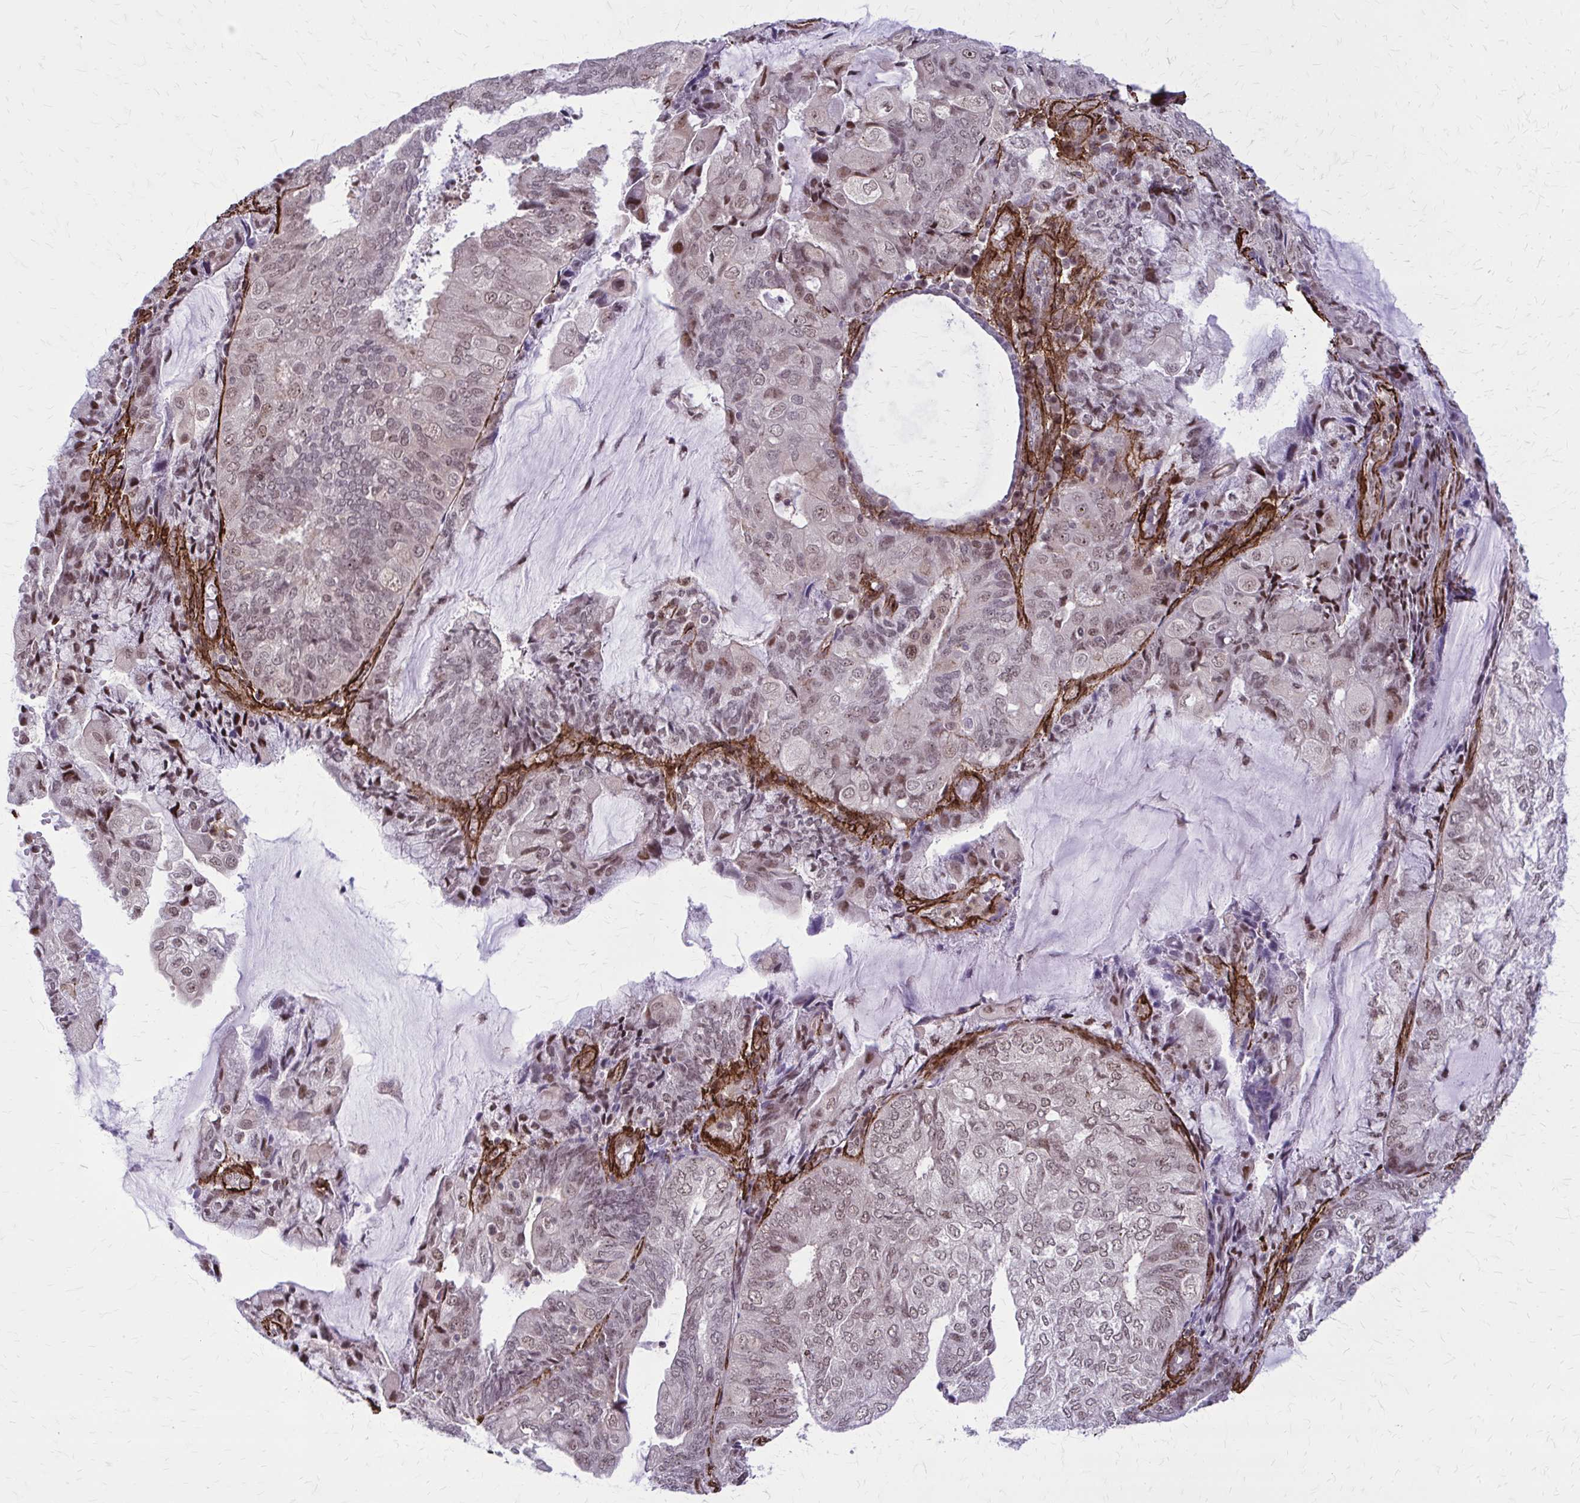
{"staining": {"intensity": "weak", "quantity": ">75%", "location": "nuclear"}, "tissue": "endometrial cancer", "cell_type": "Tumor cells", "image_type": "cancer", "snomed": [{"axis": "morphology", "description": "Adenocarcinoma, NOS"}, {"axis": "topography", "description": "Endometrium"}], "caption": "Approximately >75% of tumor cells in human endometrial cancer reveal weak nuclear protein staining as visualized by brown immunohistochemical staining.", "gene": "NRBF2", "patient": {"sex": "female", "age": 81}}